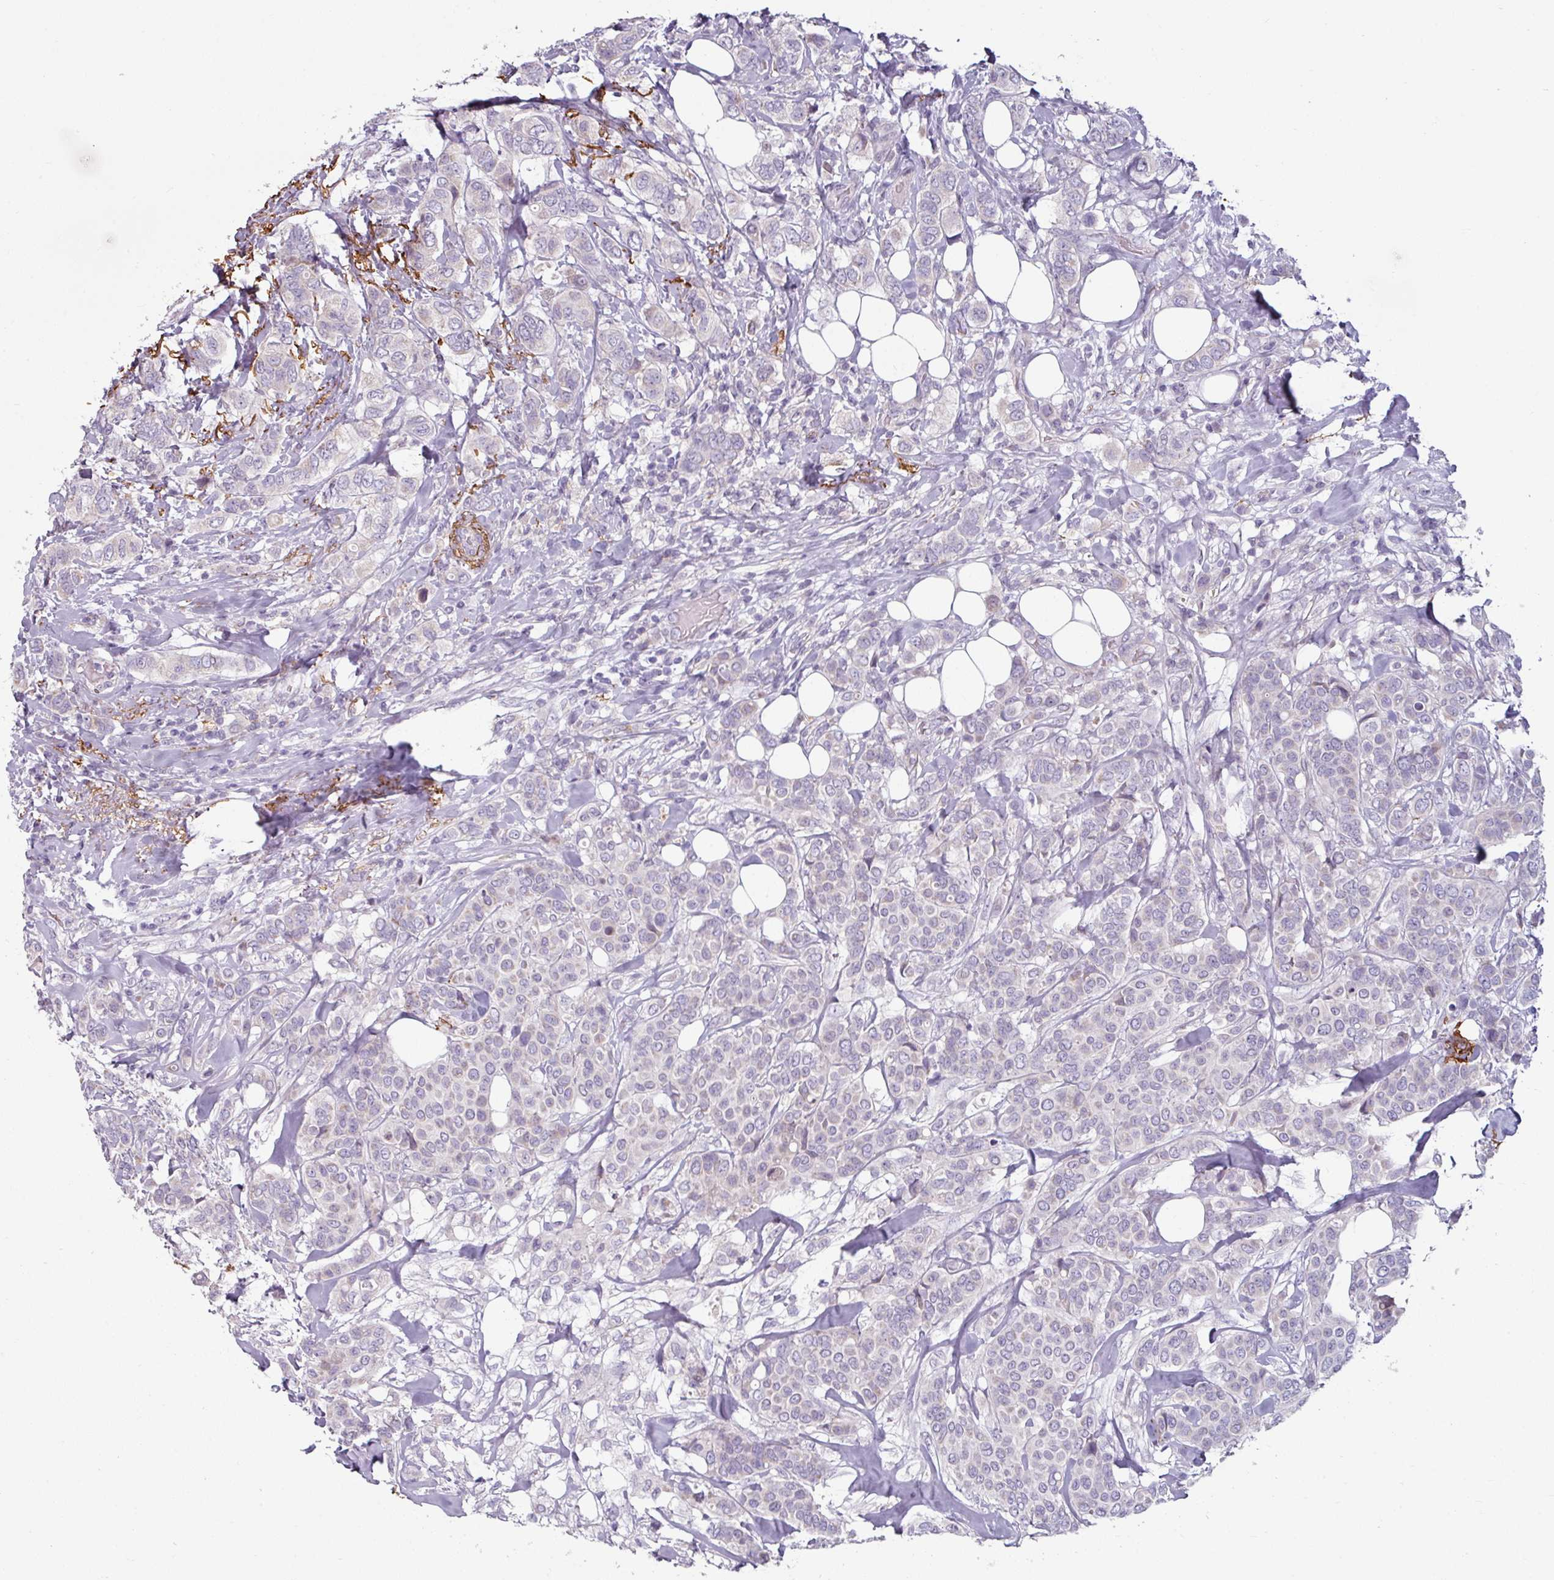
{"staining": {"intensity": "negative", "quantity": "none", "location": "none"}, "tissue": "breast cancer", "cell_type": "Tumor cells", "image_type": "cancer", "snomed": [{"axis": "morphology", "description": "Lobular carcinoma"}, {"axis": "topography", "description": "Breast"}], "caption": "Tumor cells are negative for brown protein staining in breast lobular carcinoma.", "gene": "MTMR14", "patient": {"sex": "female", "age": 51}}